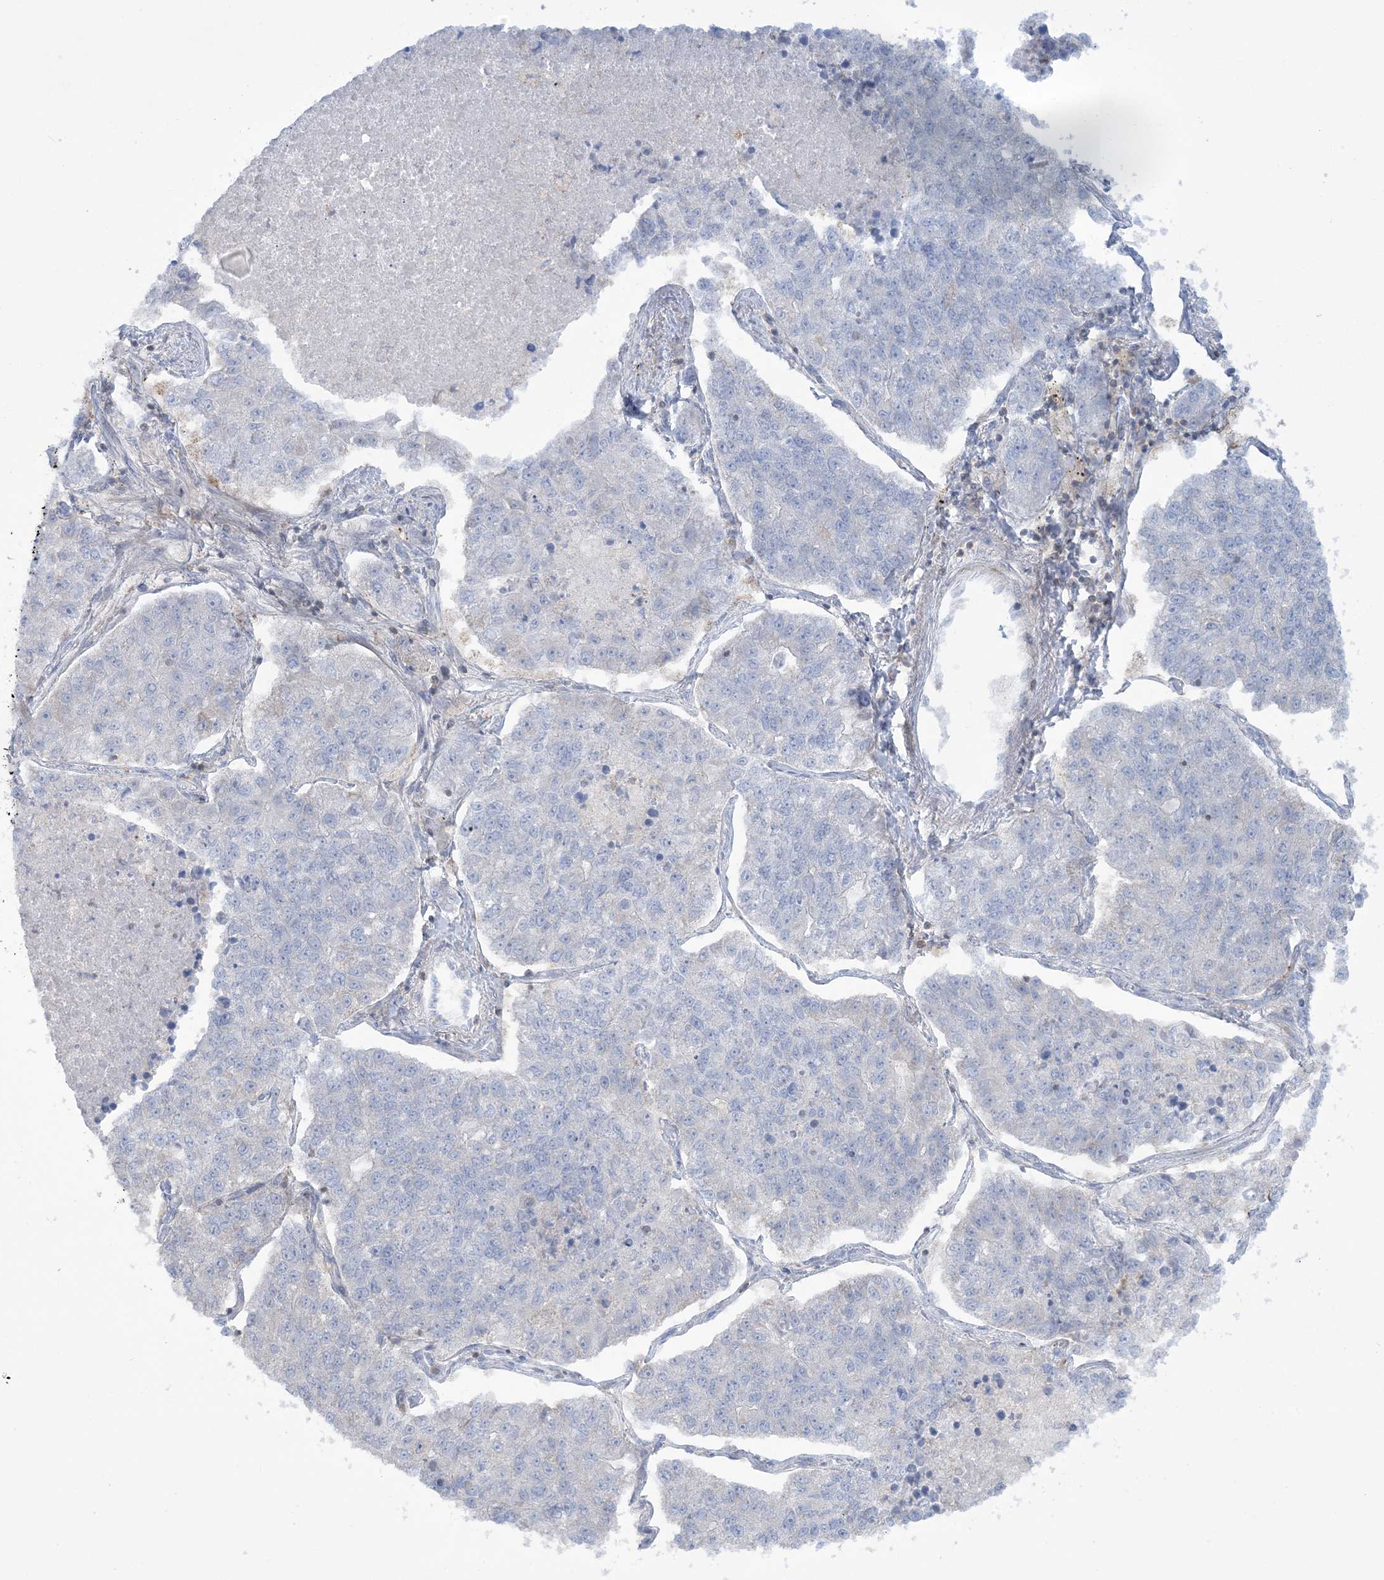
{"staining": {"intensity": "negative", "quantity": "none", "location": "none"}, "tissue": "lung cancer", "cell_type": "Tumor cells", "image_type": "cancer", "snomed": [{"axis": "morphology", "description": "Adenocarcinoma, NOS"}, {"axis": "topography", "description": "Lung"}], "caption": "Immunohistochemical staining of human adenocarcinoma (lung) exhibits no significant staining in tumor cells. (DAB immunohistochemistry (IHC) with hematoxylin counter stain).", "gene": "ARHGAP30", "patient": {"sex": "male", "age": 49}}